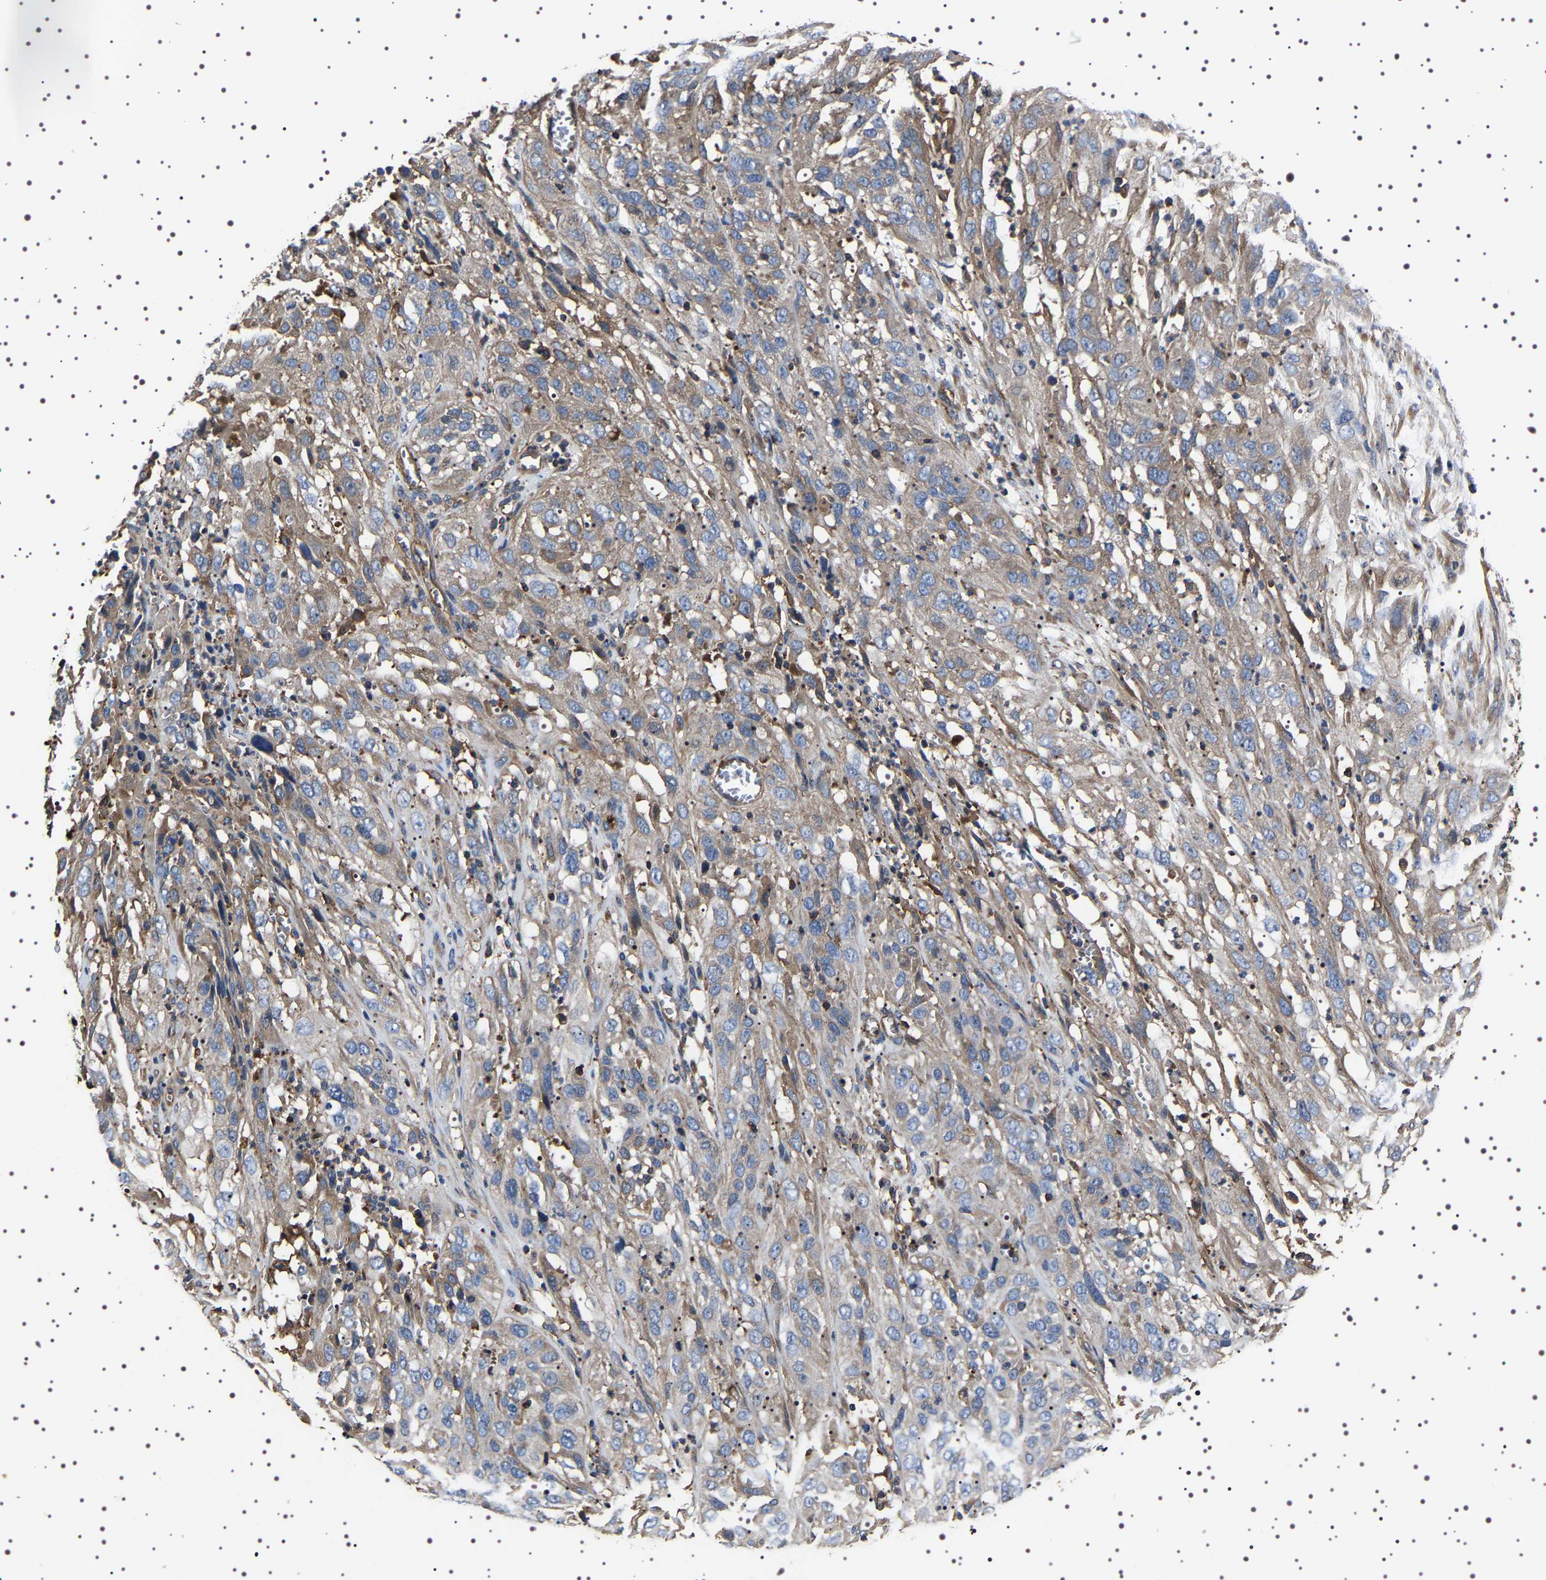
{"staining": {"intensity": "moderate", "quantity": "25%-75%", "location": "cytoplasmic/membranous"}, "tissue": "cervical cancer", "cell_type": "Tumor cells", "image_type": "cancer", "snomed": [{"axis": "morphology", "description": "Squamous cell carcinoma, NOS"}, {"axis": "topography", "description": "Cervix"}], "caption": "Cervical cancer (squamous cell carcinoma) stained for a protein demonstrates moderate cytoplasmic/membranous positivity in tumor cells.", "gene": "WDR1", "patient": {"sex": "female", "age": 32}}